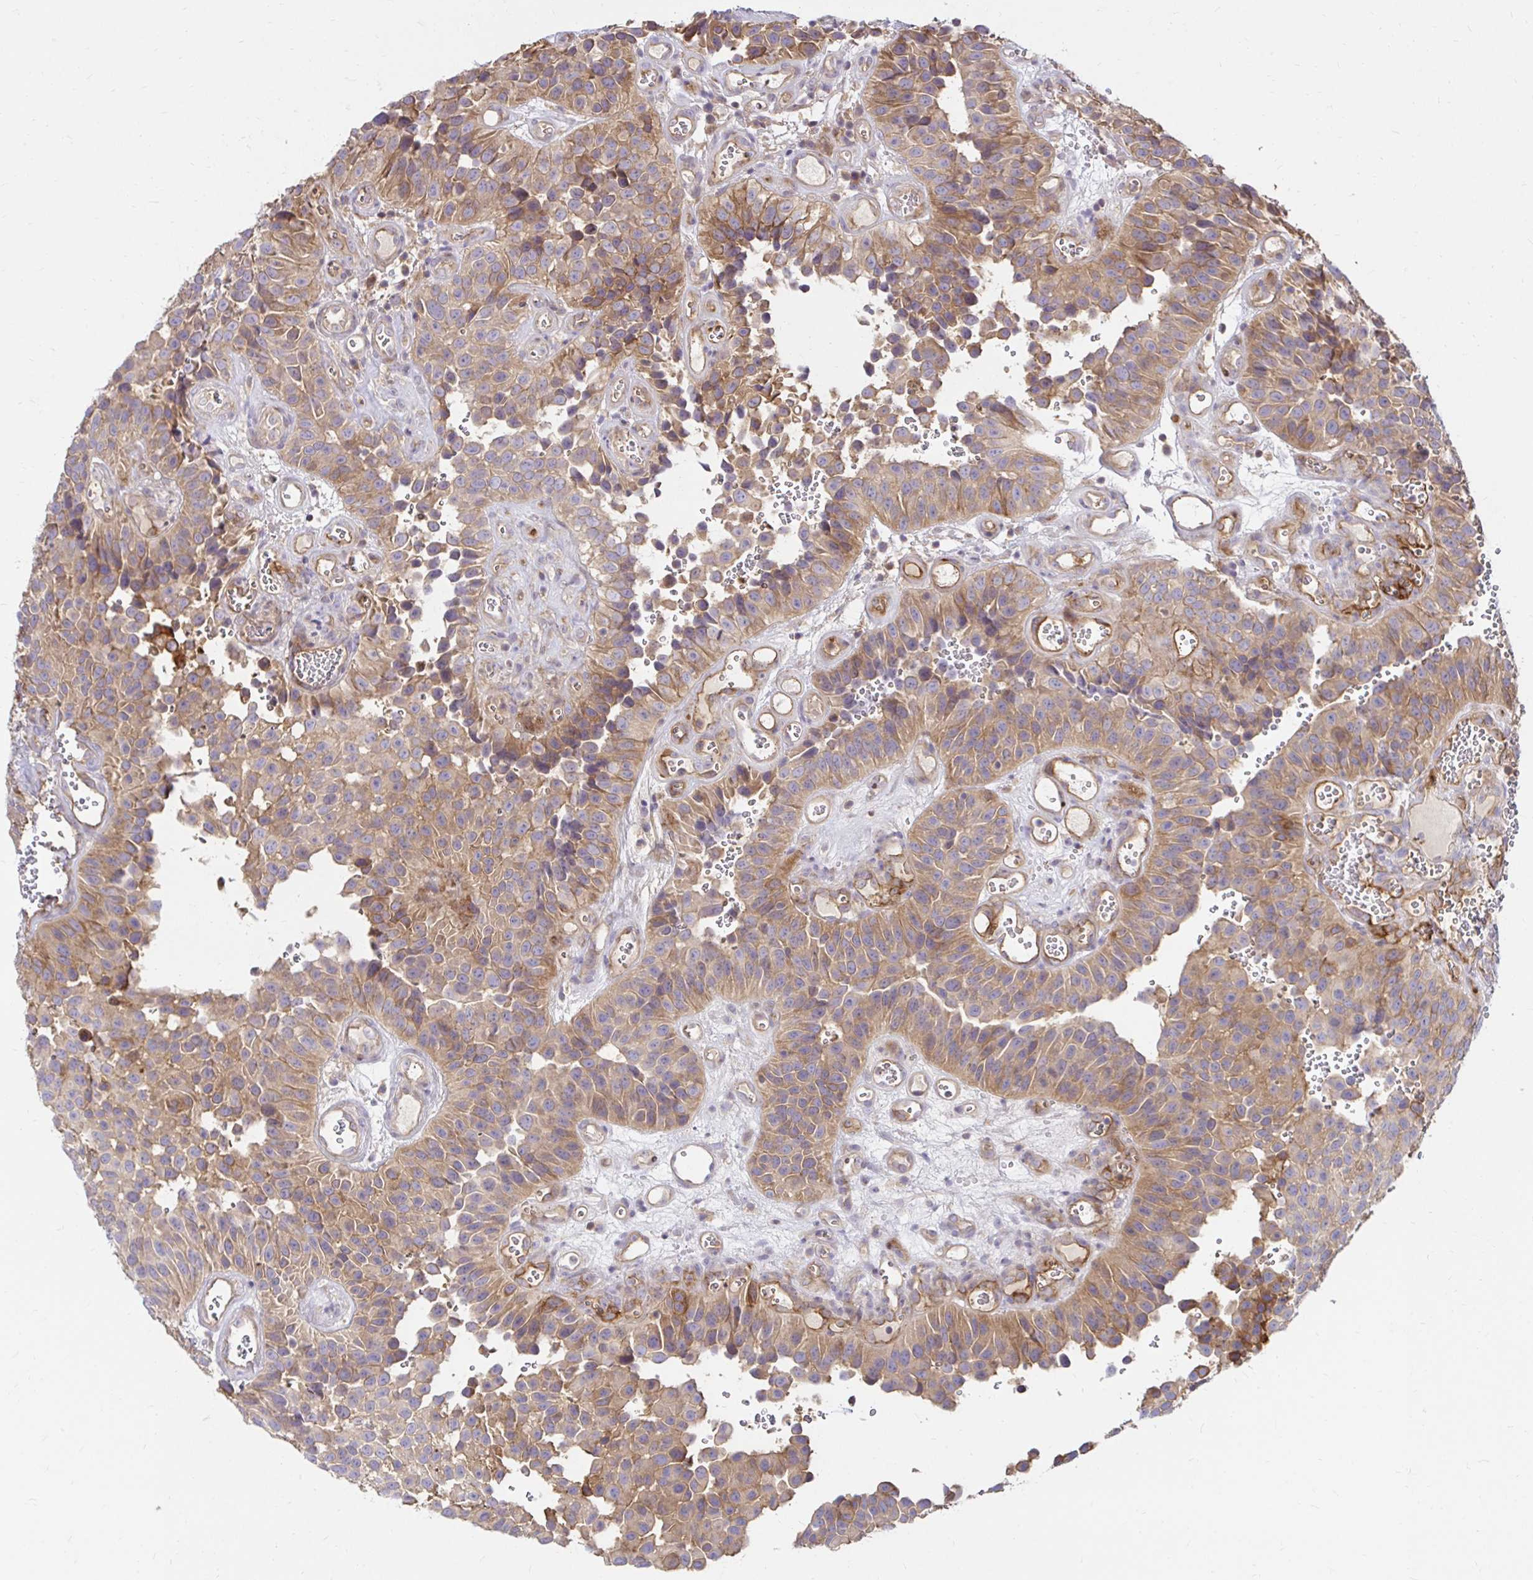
{"staining": {"intensity": "weak", "quantity": ">75%", "location": "cytoplasmic/membranous"}, "tissue": "urothelial cancer", "cell_type": "Tumor cells", "image_type": "cancer", "snomed": [{"axis": "morphology", "description": "Urothelial carcinoma, Low grade"}, {"axis": "topography", "description": "Urinary bladder"}], "caption": "The histopathology image demonstrates immunohistochemical staining of urothelial carcinoma (low-grade). There is weak cytoplasmic/membranous positivity is identified in approximately >75% of tumor cells. The staining was performed using DAB to visualize the protein expression in brown, while the nuclei were stained in blue with hematoxylin (Magnification: 20x).", "gene": "ITGA2", "patient": {"sex": "male", "age": 76}}